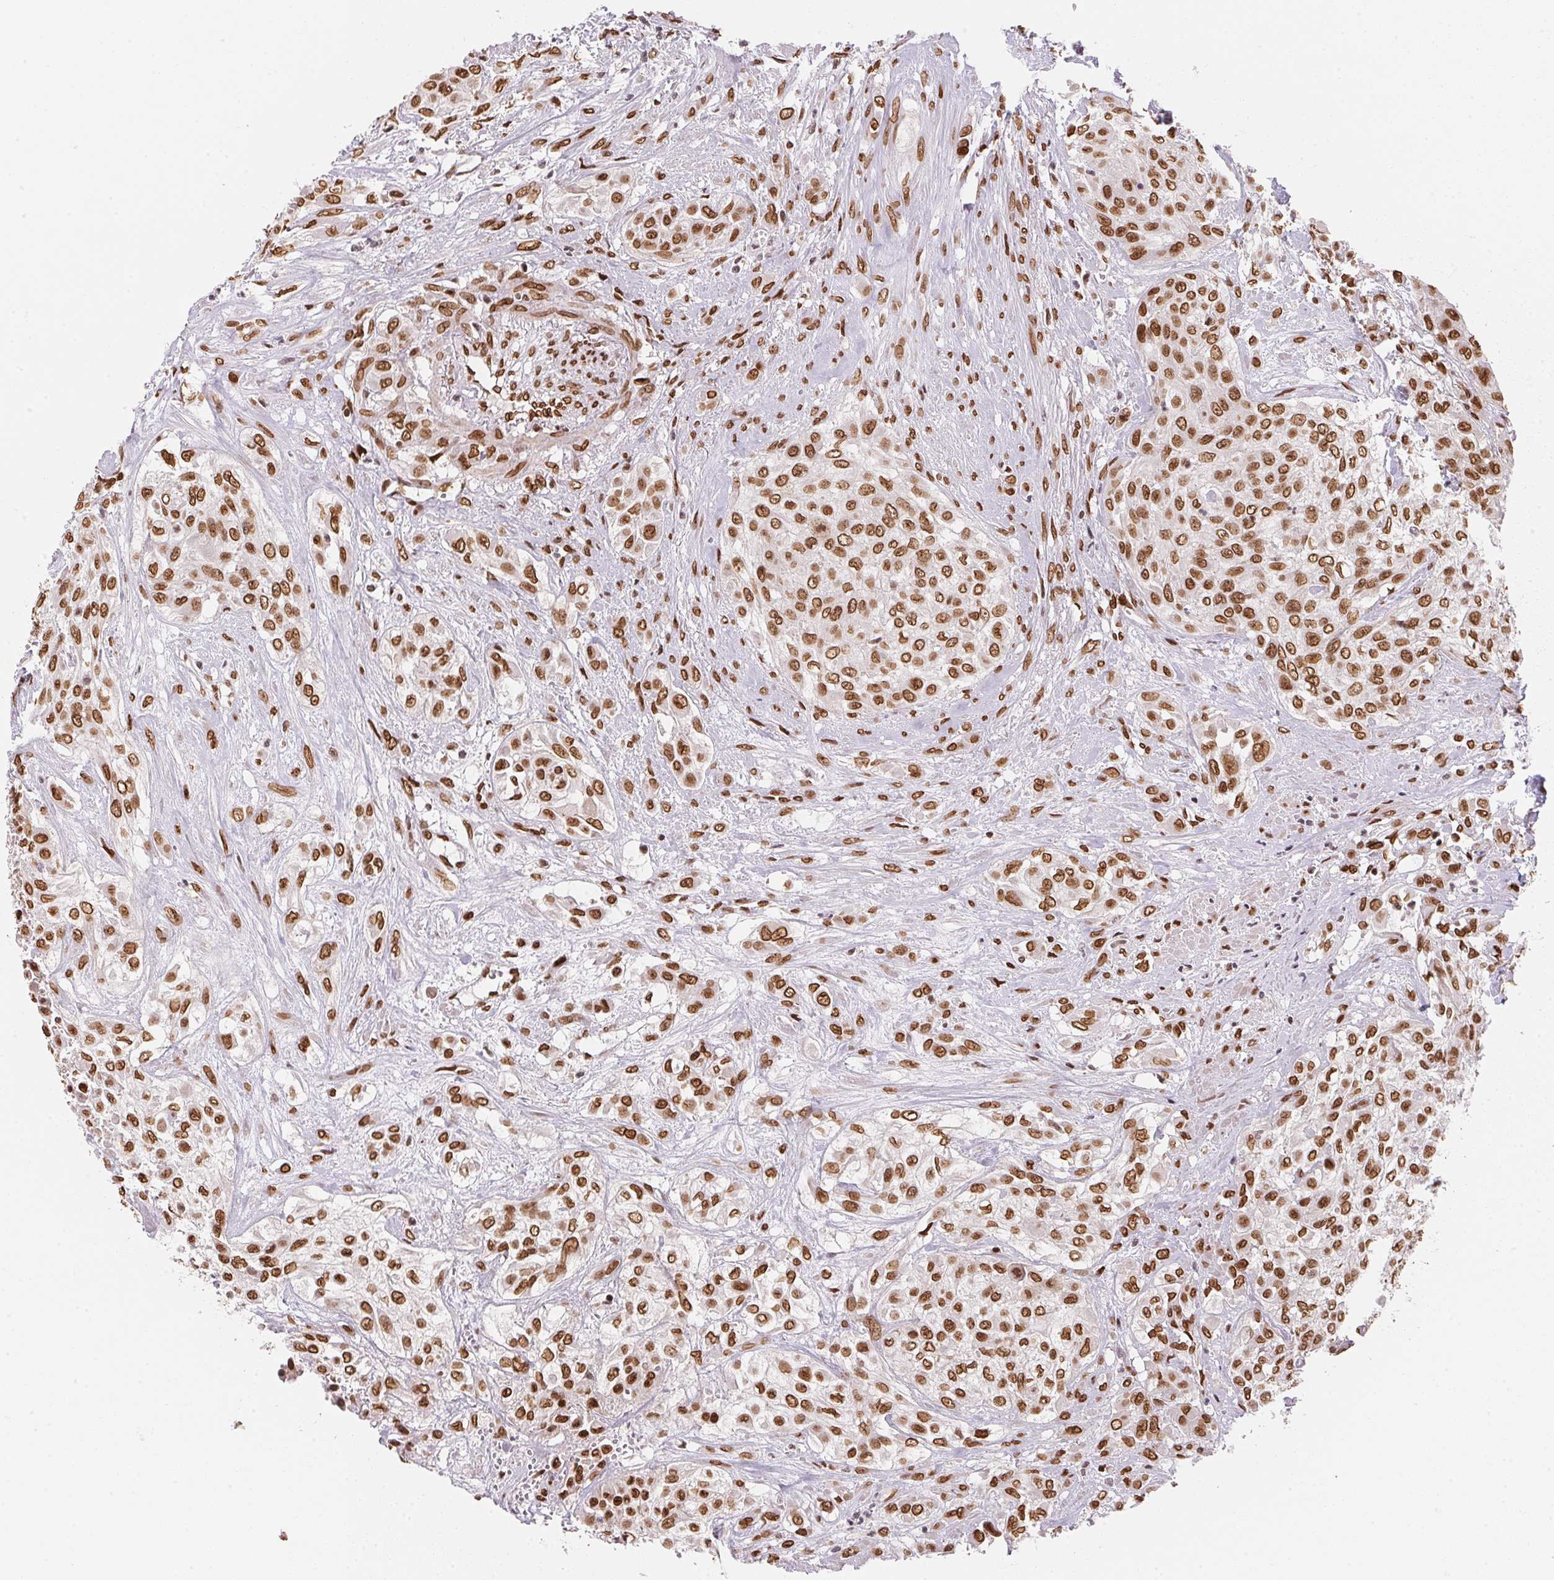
{"staining": {"intensity": "strong", "quantity": ">75%", "location": "cytoplasmic/membranous,nuclear"}, "tissue": "urothelial cancer", "cell_type": "Tumor cells", "image_type": "cancer", "snomed": [{"axis": "morphology", "description": "Urothelial carcinoma, High grade"}, {"axis": "topography", "description": "Urinary bladder"}], "caption": "High-grade urothelial carcinoma tissue shows strong cytoplasmic/membranous and nuclear expression in about >75% of tumor cells, visualized by immunohistochemistry. Nuclei are stained in blue.", "gene": "SAP30BP", "patient": {"sex": "male", "age": 57}}